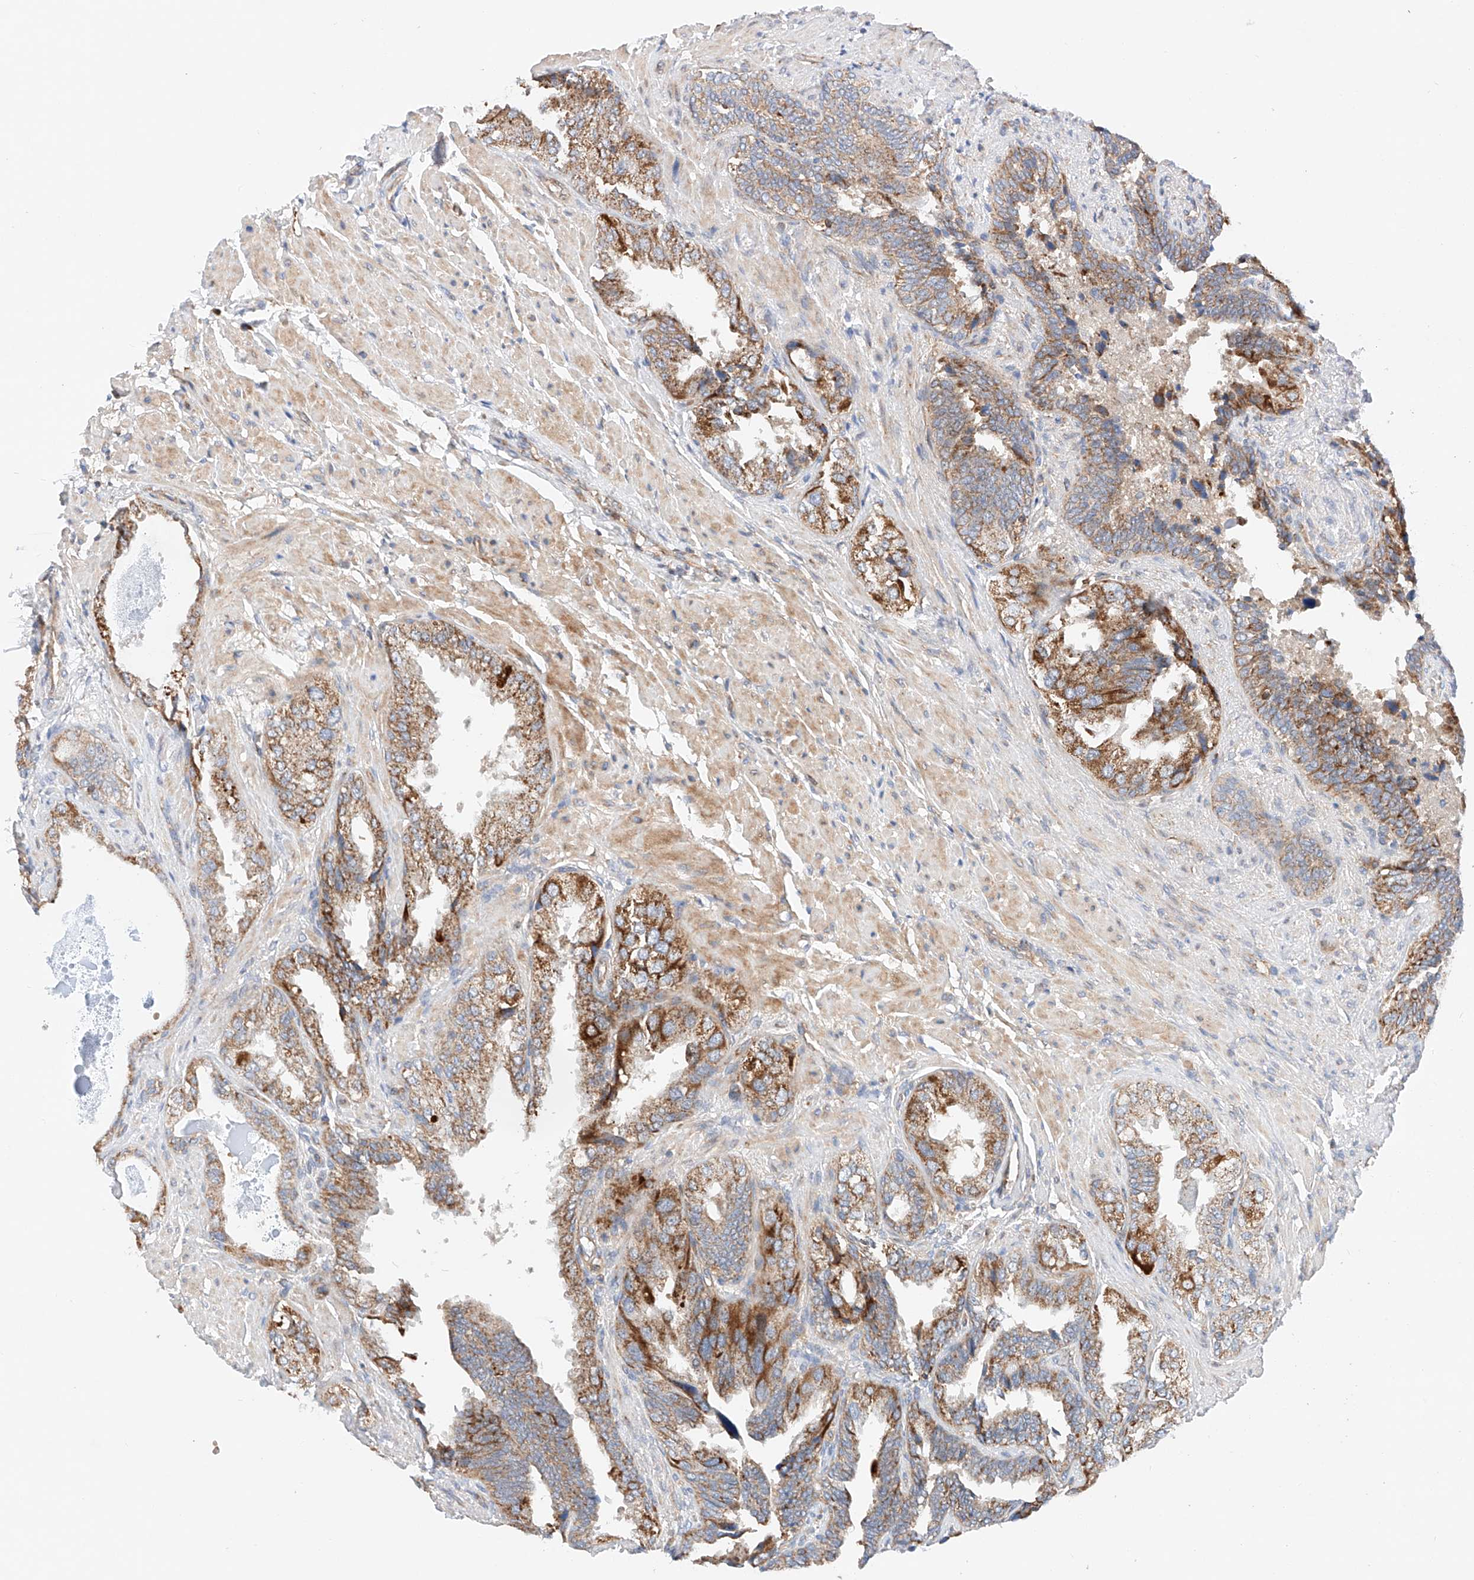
{"staining": {"intensity": "moderate", "quantity": ">75%", "location": "cytoplasmic/membranous"}, "tissue": "seminal vesicle", "cell_type": "Glandular cells", "image_type": "normal", "snomed": [{"axis": "morphology", "description": "Normal tissue, NOS"}, {"axis": "topography", "description": "Seminal veicle"}, {"axis": "topography", "description": "Peripheral nerve tissue"}], "caption": "Seminal vesicle stained with DAB immunohistochemistry (IHC) shows medium levels of moderate cytoplasmic/membranous positivity in approximately >75% of glandular cells.", "gene": "NR1D1", "patient": {"sex": "male", "age": 63}}